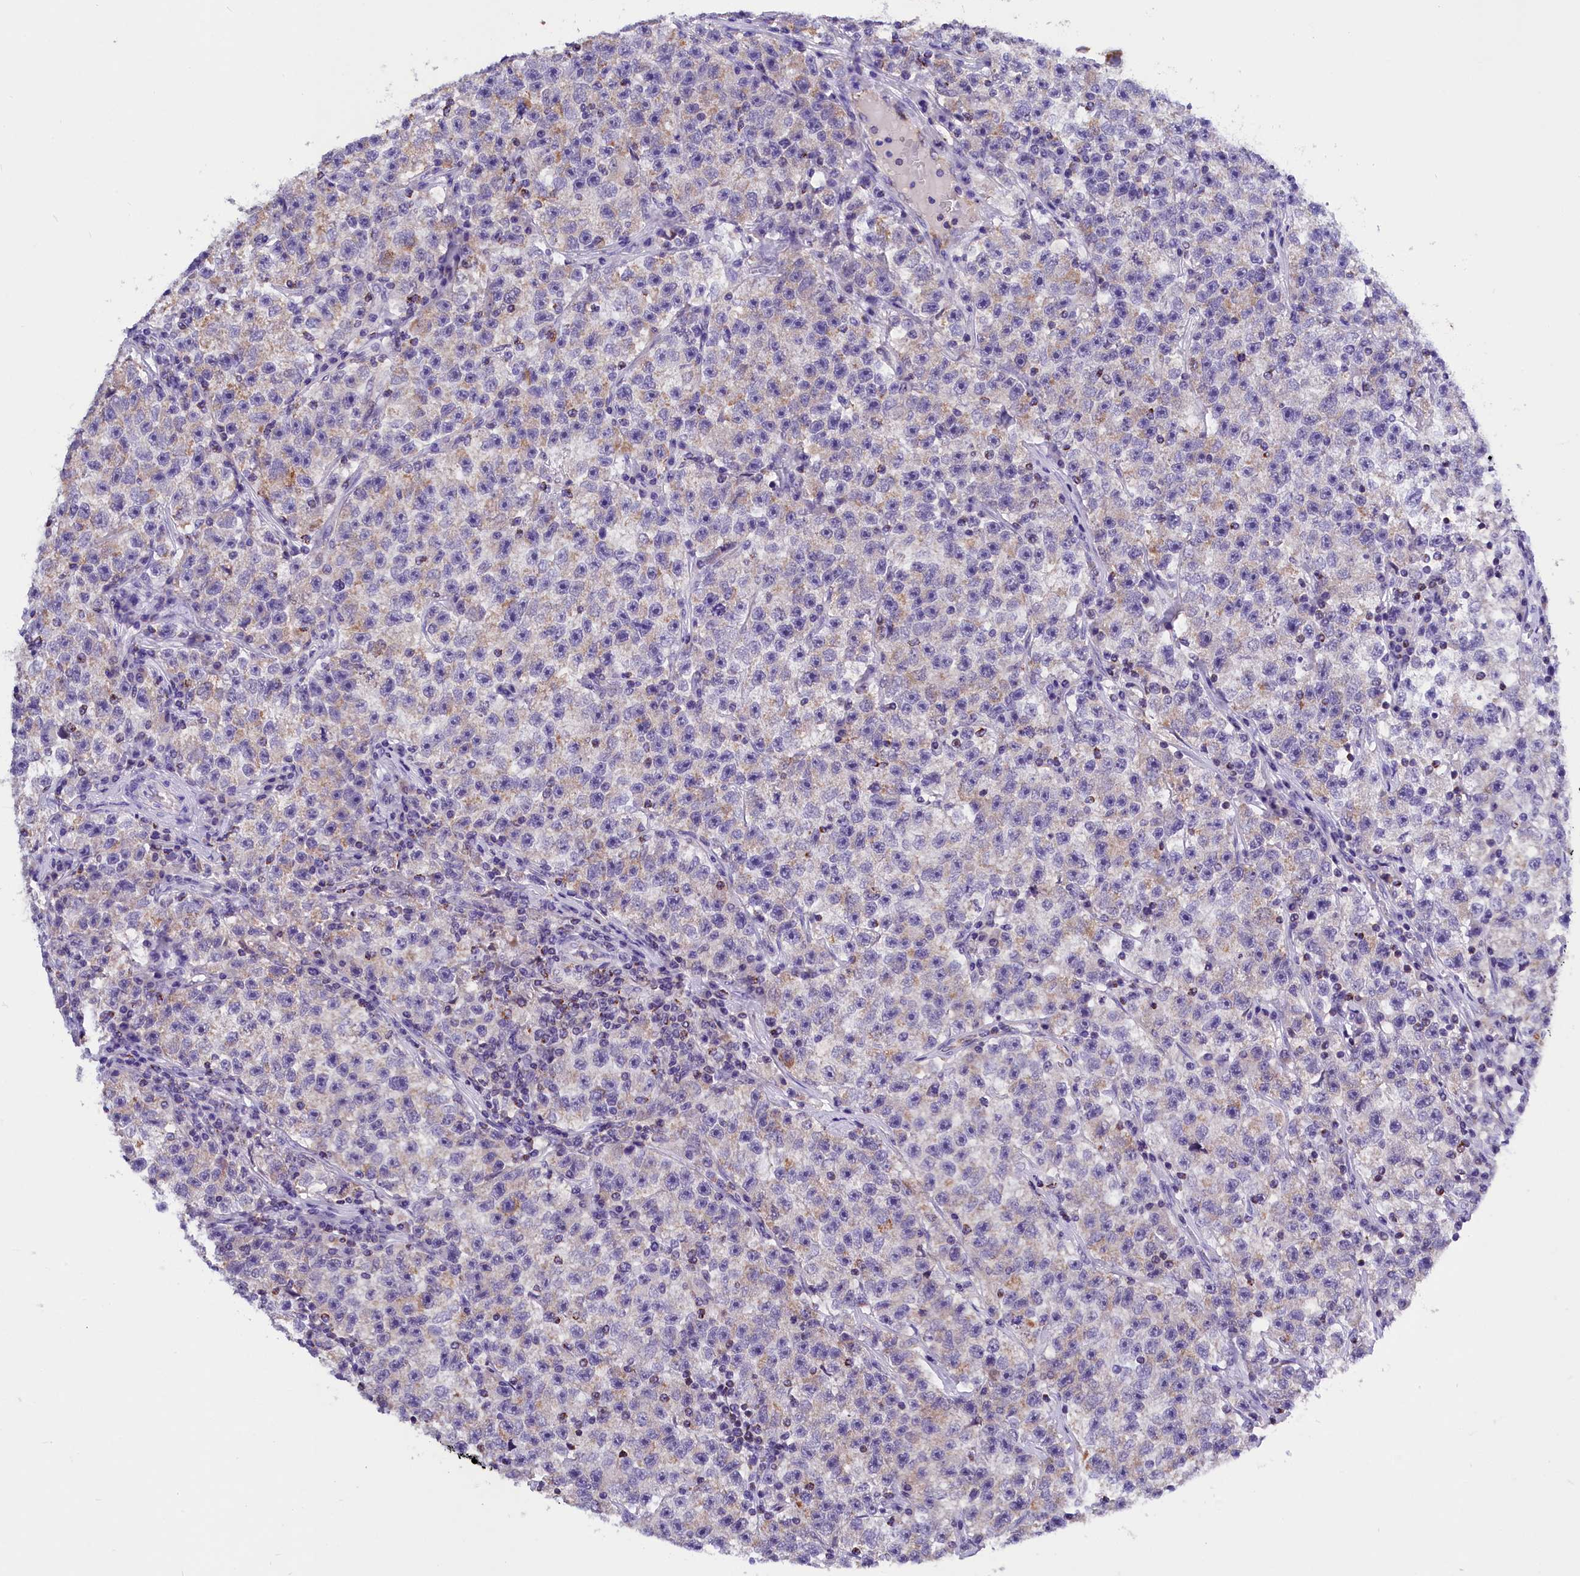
{"staining": {"intensity": "weak", "quantity": "<25%", "location": "cytoplasmic/membranous"}, "tissue": "testis cancer", "cell_type": "Tumor cells", "image_type": "cancer", "snomed": [{"axis": "morphology", "description": "Seminoma, NOS"}, {"axis": "topography", "description": "Testis"}], "caption": "There is no significant positivity in tumor cells of seminoma (testis).", "gene": "ABAT", "patient": {"sex": "male", "age": 22}}